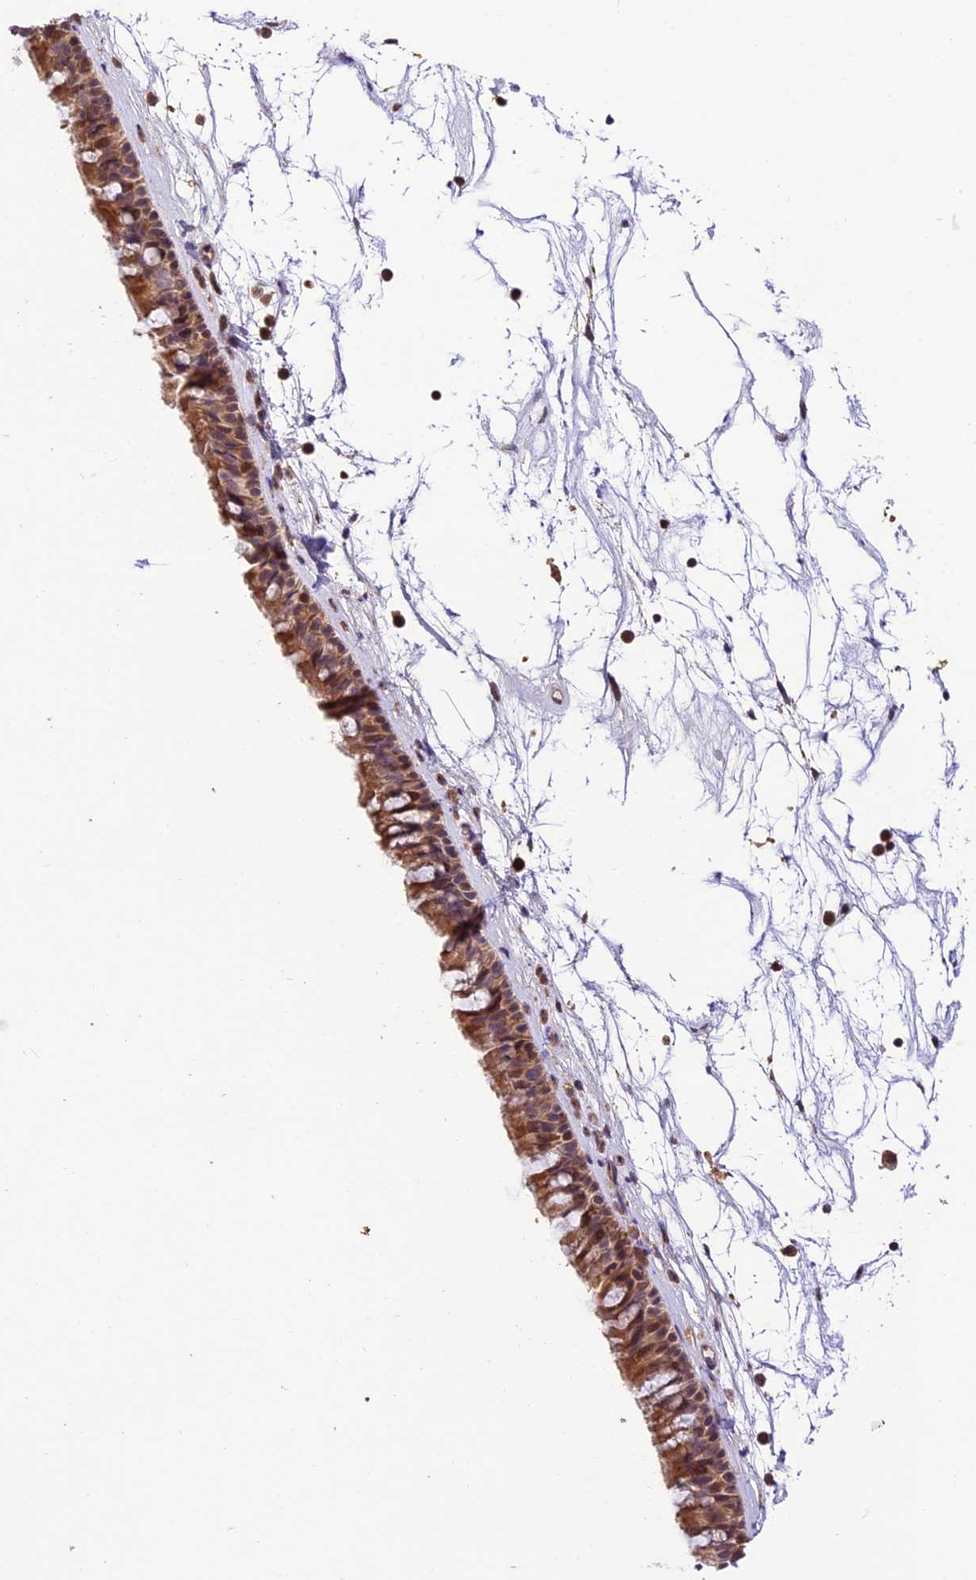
{"staining": {"intensity": "moderate", "quantity": ">75%", "location": "cytoplasmic/membranous"}, "tissue": "nasopharynx", "cell_type": "Respiratory epithelial cells", "image_type": "normal", "snomed": [{"axis": "morphology", "description": "Normal tissue, NOS"}, {"axis": "topography", "description": "Nasopharynx"}], "caption": "Benign nasopharynx reveals moderate cytoplasmic/membranous staining in about >75% of respiratory epithelial cells, visualized by immunohistochemistry. The staining was performed using DAB (3,3'-diaminobenzidine), with brown indicating positive protein expression. Nuclei are stained blue with hematoxylin.", "gene": "DGKH", "patient": {"sex": "male", "age": 64}}